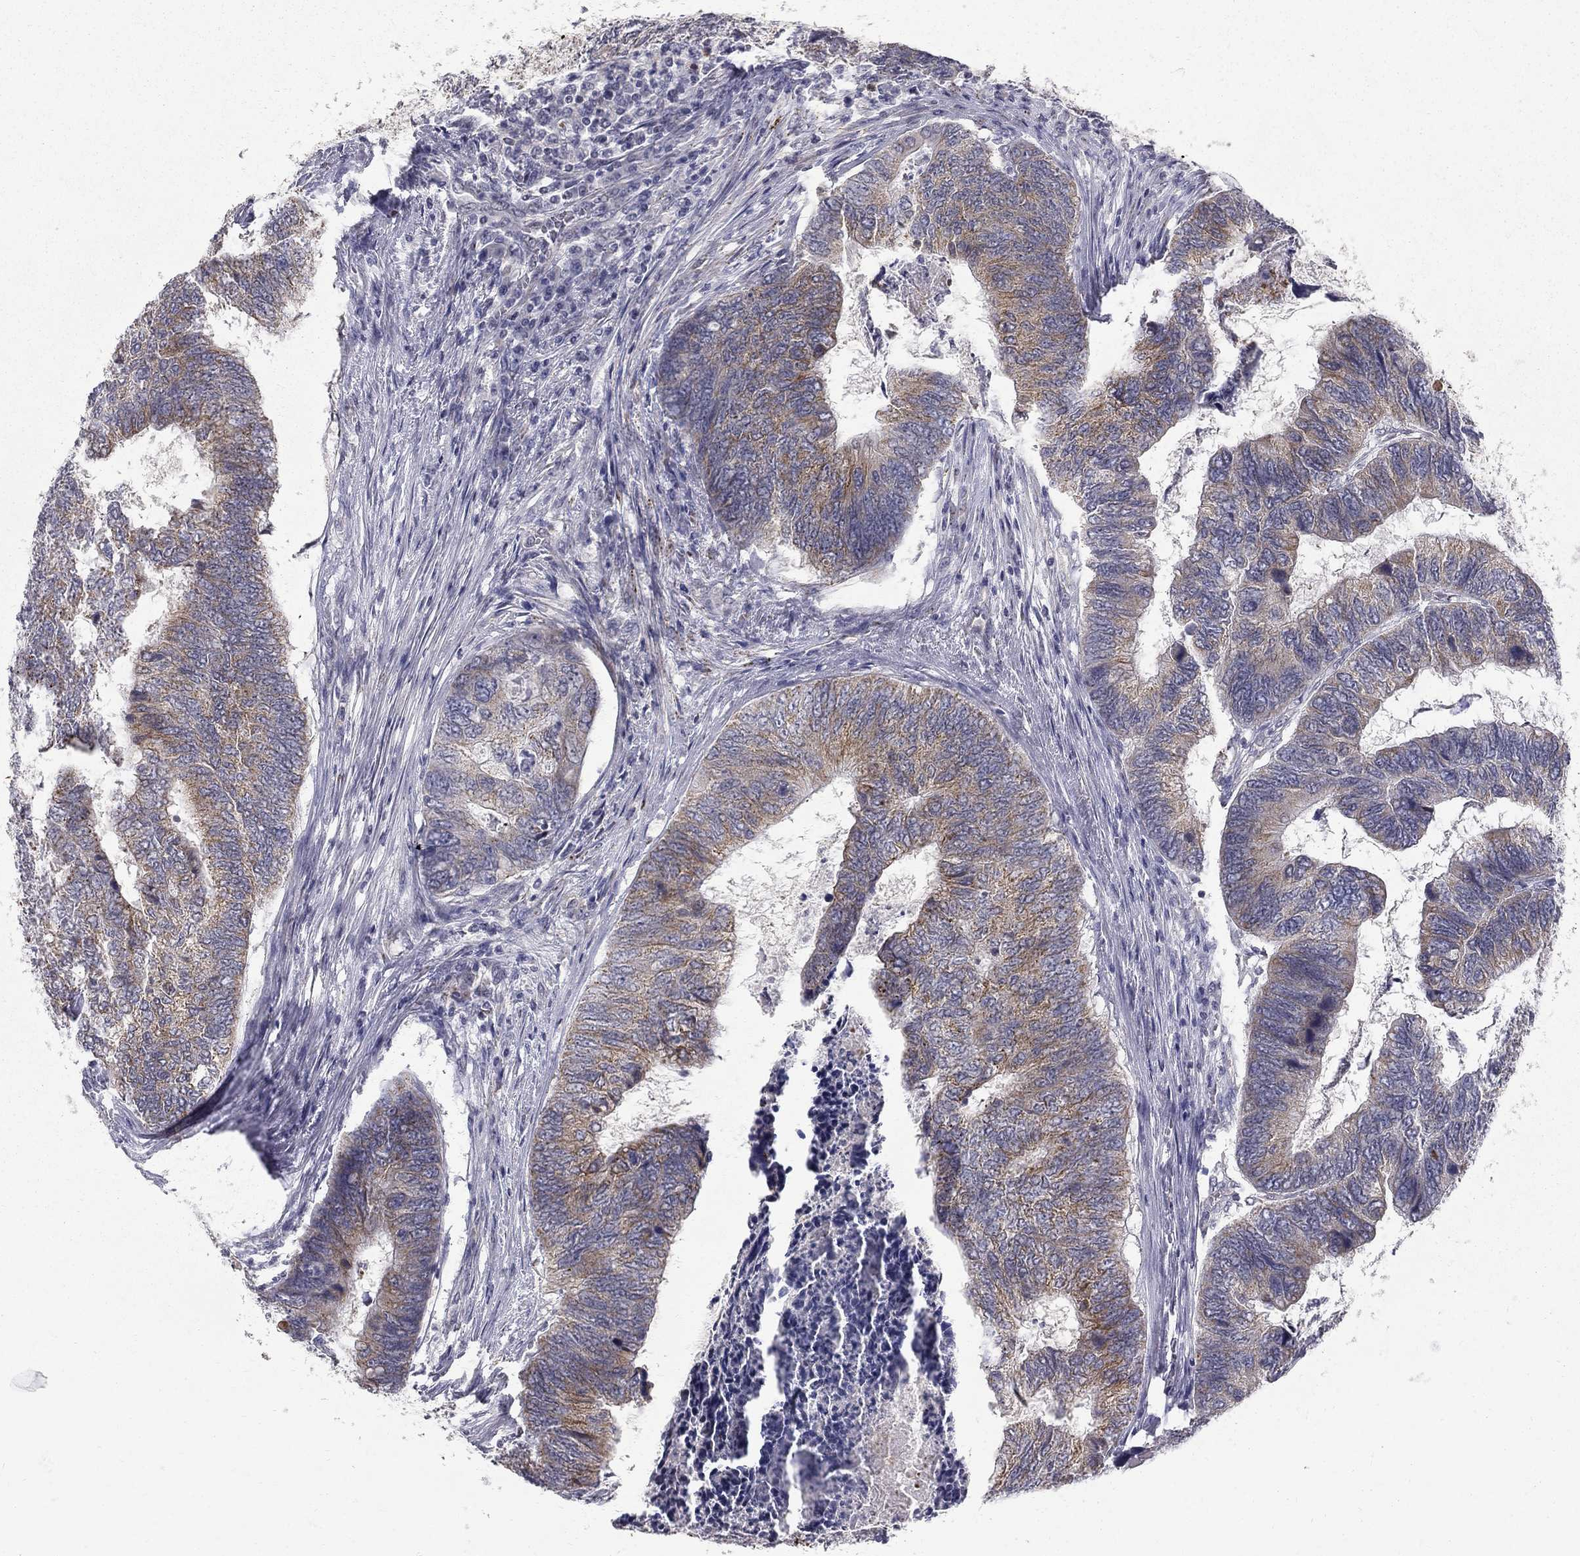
{"staining": {"intensity": "moderate", "quantity": "25%-75%", "location": "cytoplasmic/membranous"}, "tissue": "colorectal cancer", "cell_type": "Tumor cells", "image_type": "cancer", "snomed": [{"axis": "morphology", "description": "Adenocarcinoma, NOS"}, {"axis": "topography", "description": "Colon"}], "caption": "Colorectal cancer stained with a protein marker reveals moderate staining in tumor cells.", "gene": "CLIC6", "patient": {"sex": "female", "age": 67}}